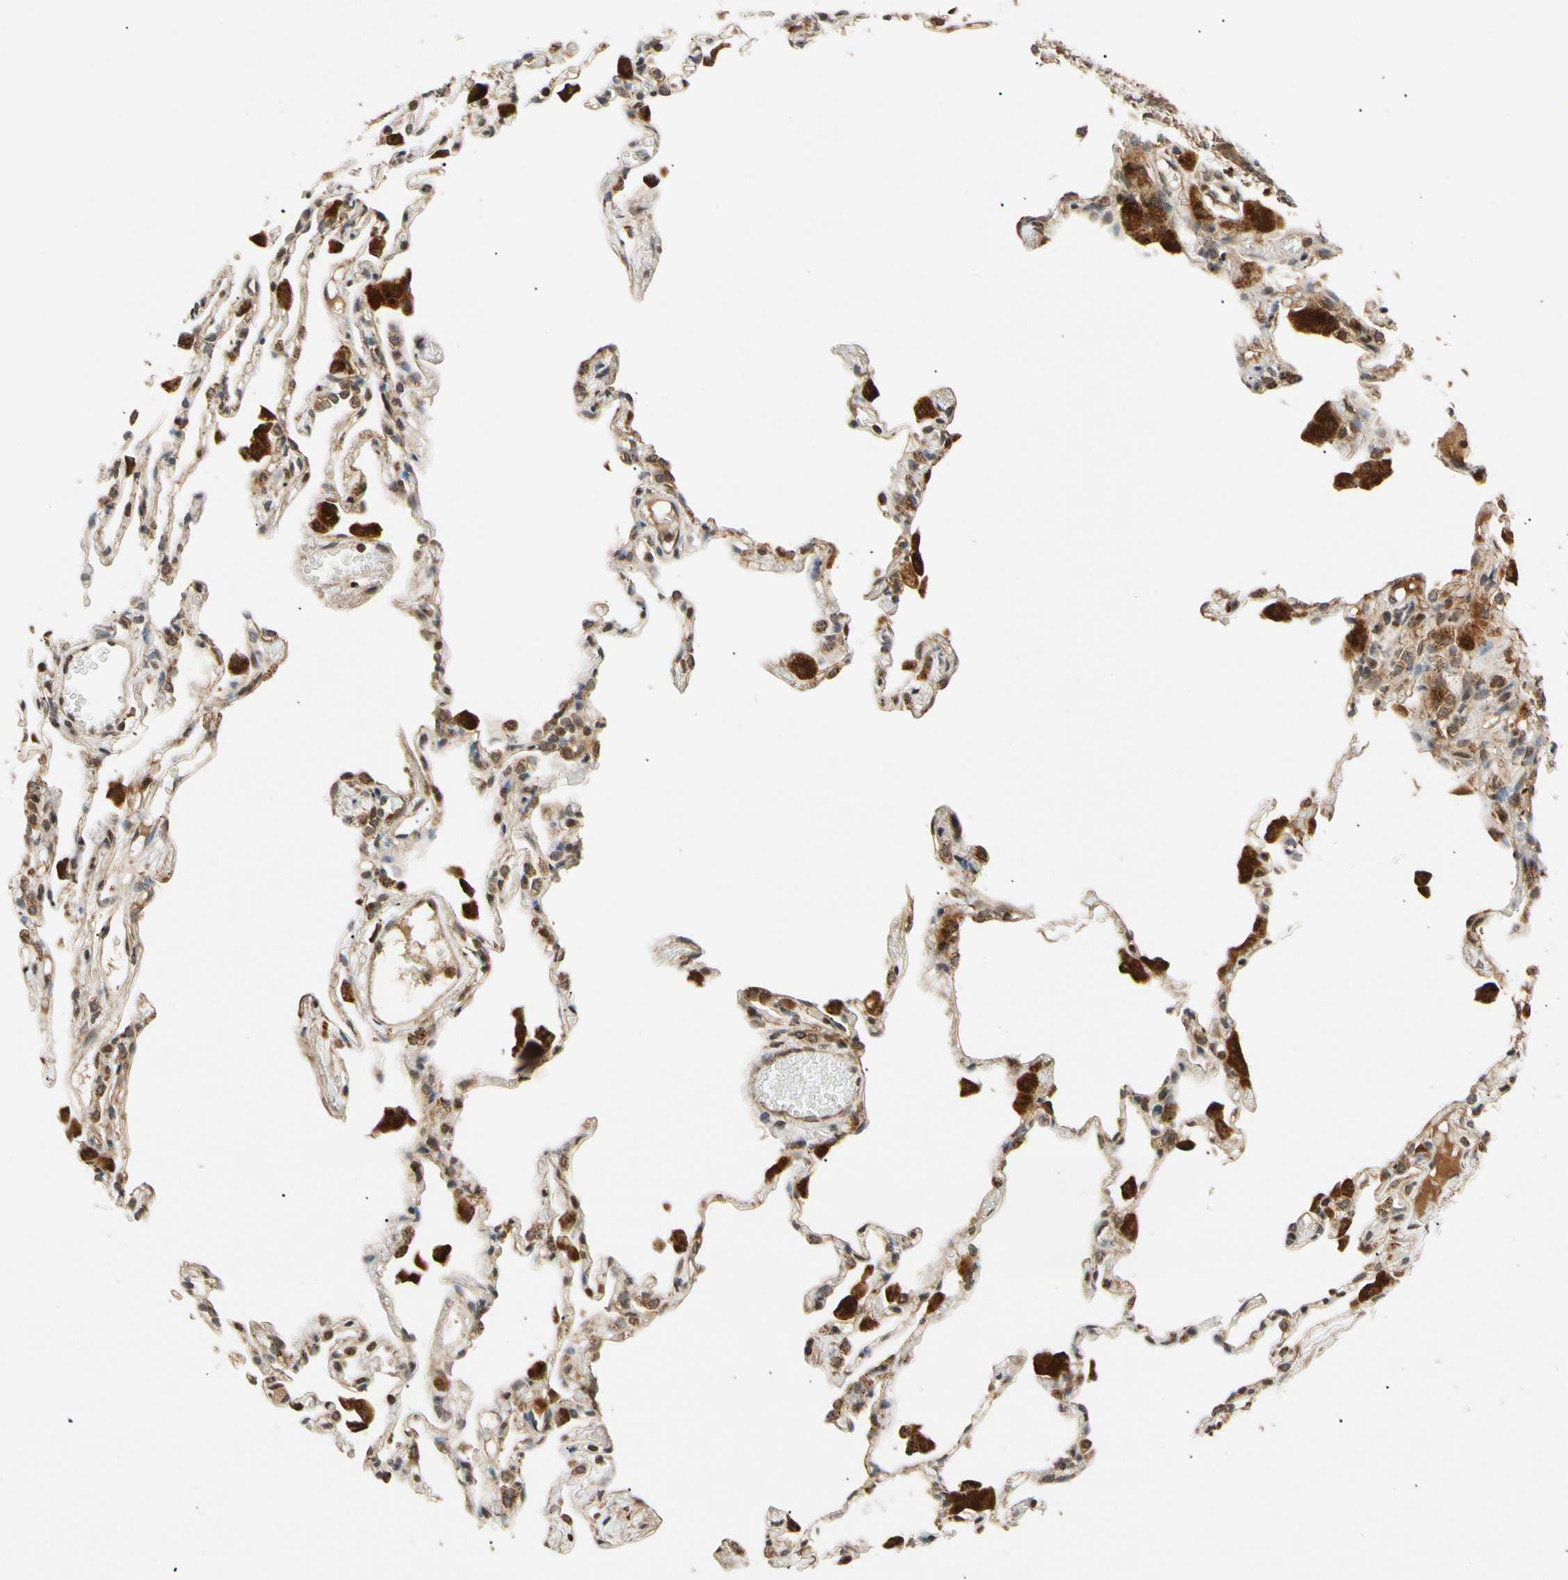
{"staining": {"intensity": "moderate", "quantity": ">75%", "location": "cytoplasmic/membranous,nuclear"}, "tissue": "lung", "cell_type": "Alveolar cells", "image_type": "normal", "snomed": [{"axis": "morphology", "description": "Normal tissue, NOS"}, {"axis": "topography", "description": "Lung"}], "caption": "Lung stained for a protein (brown) shows moderate cytoplasmic/membranous,nuclear positive staining in approximately >75% of alveolar cells.", "gene": "MRPS22", "patient": {"sex": "female", "age": 49}}